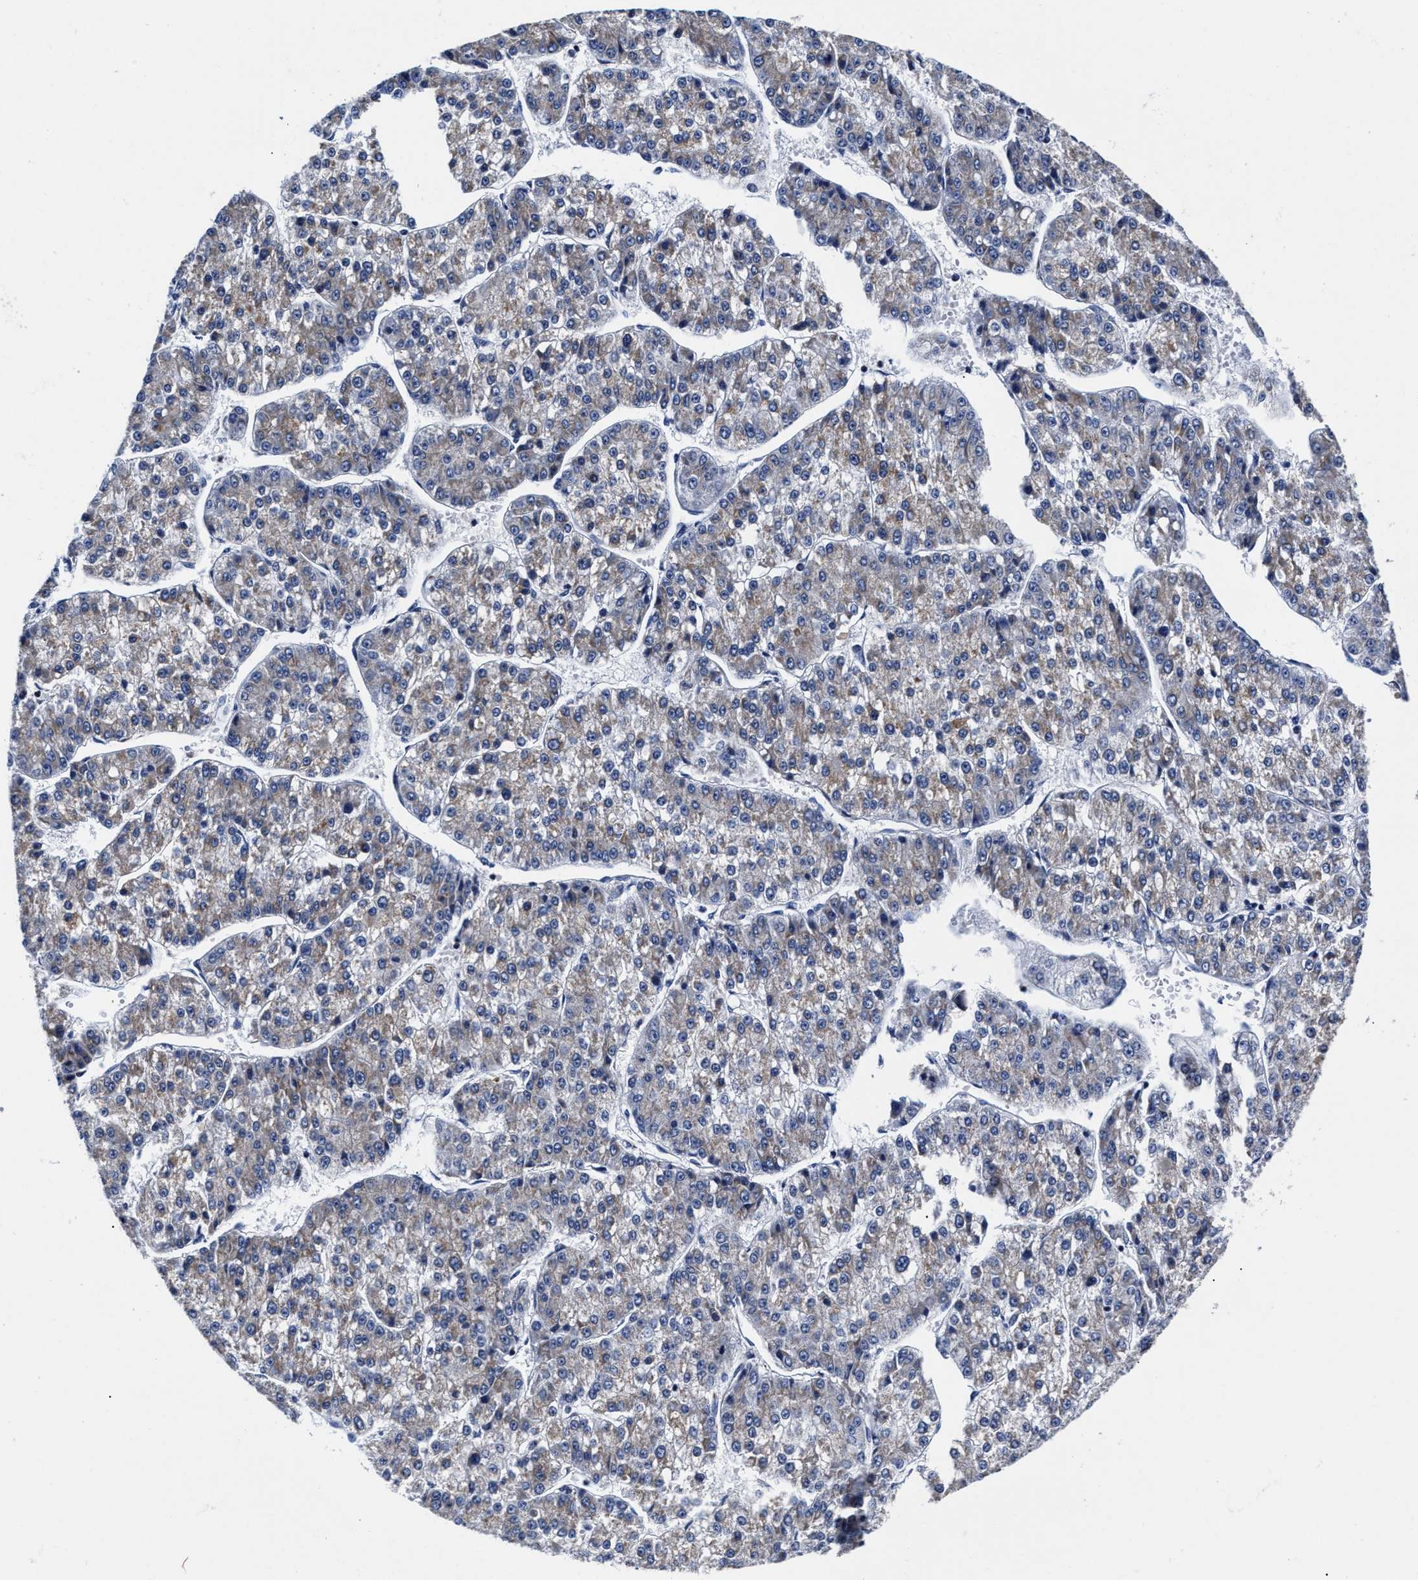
{"staining": {"intensity": "moderate", "quantity": "25%-75%", "location": "cytoplasmic/membranous"}, "tissue": "liver cancer", "cell_type": "Tumor cells", "image_type": "cancer", "snomed": [{"axis": "morphology", "description": "Carcinoma, Hepatocellular, NOS"}, {"axis": "topography", "description": "Liver"}], "caption": "IHC staining of hepatocellular carcinoma (liver), which exhibits medium levels of moderate cytoplasmic/membranous expression in approximately 25%-75% of tumor cells indicating moderate cytoplasmic/membranous protein staining. The staining was performed using DAB (brown) for protein detection and nuclei were counterstained in hematoxylin (blue).", "gene": "HINT2", "patient": {"sex": "female", "age": 73}}